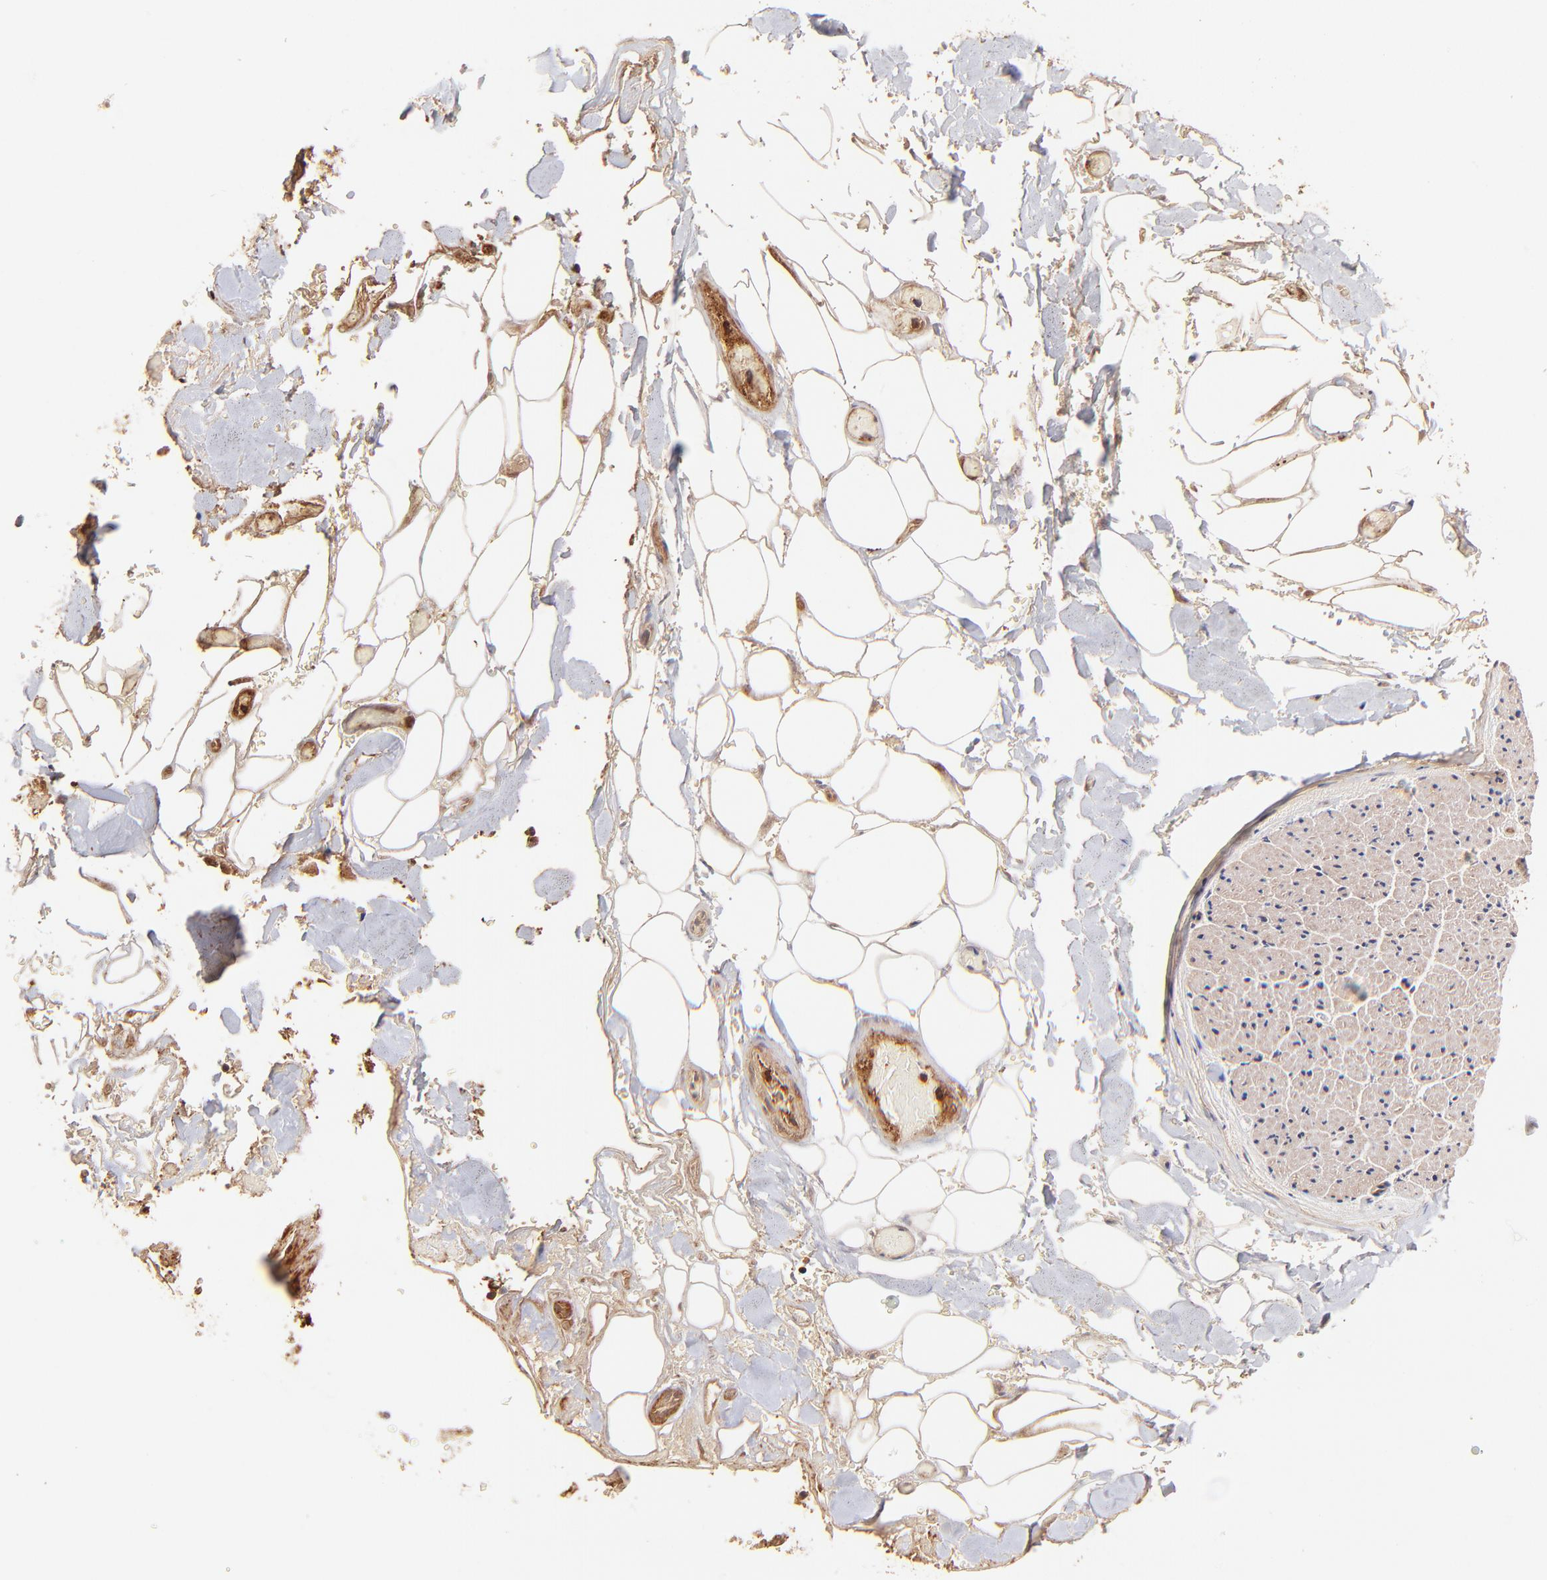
{"staining": {"intensity": "weak", "quantity": ">75%", "location": "cytoplasmic/membranous"}, "tissue": "adipose tissue", "cell_type": "Adipocytes", "image_type": "normal", "snomed": [{"axis": "morphology", "description": "Normal tissue, NOS"}, {"axis": "morphology", "description": "Cholangiocarcinoma"}, {"axis": "topography", "description": "Liver"}, {"axis": "topography", "description": "Peripheral nerve tissue"}], "caption": "DAB immunohistochemical staining of benign human adipose tissue shows weak cytoplasmic/membranous protein expression in about >75% of adipocytes. The protein of interest is shown in brown color, while the nuclei are stained blue.", "gene": "ITGB1", "patient": {"sex": "male", "age": 50}}